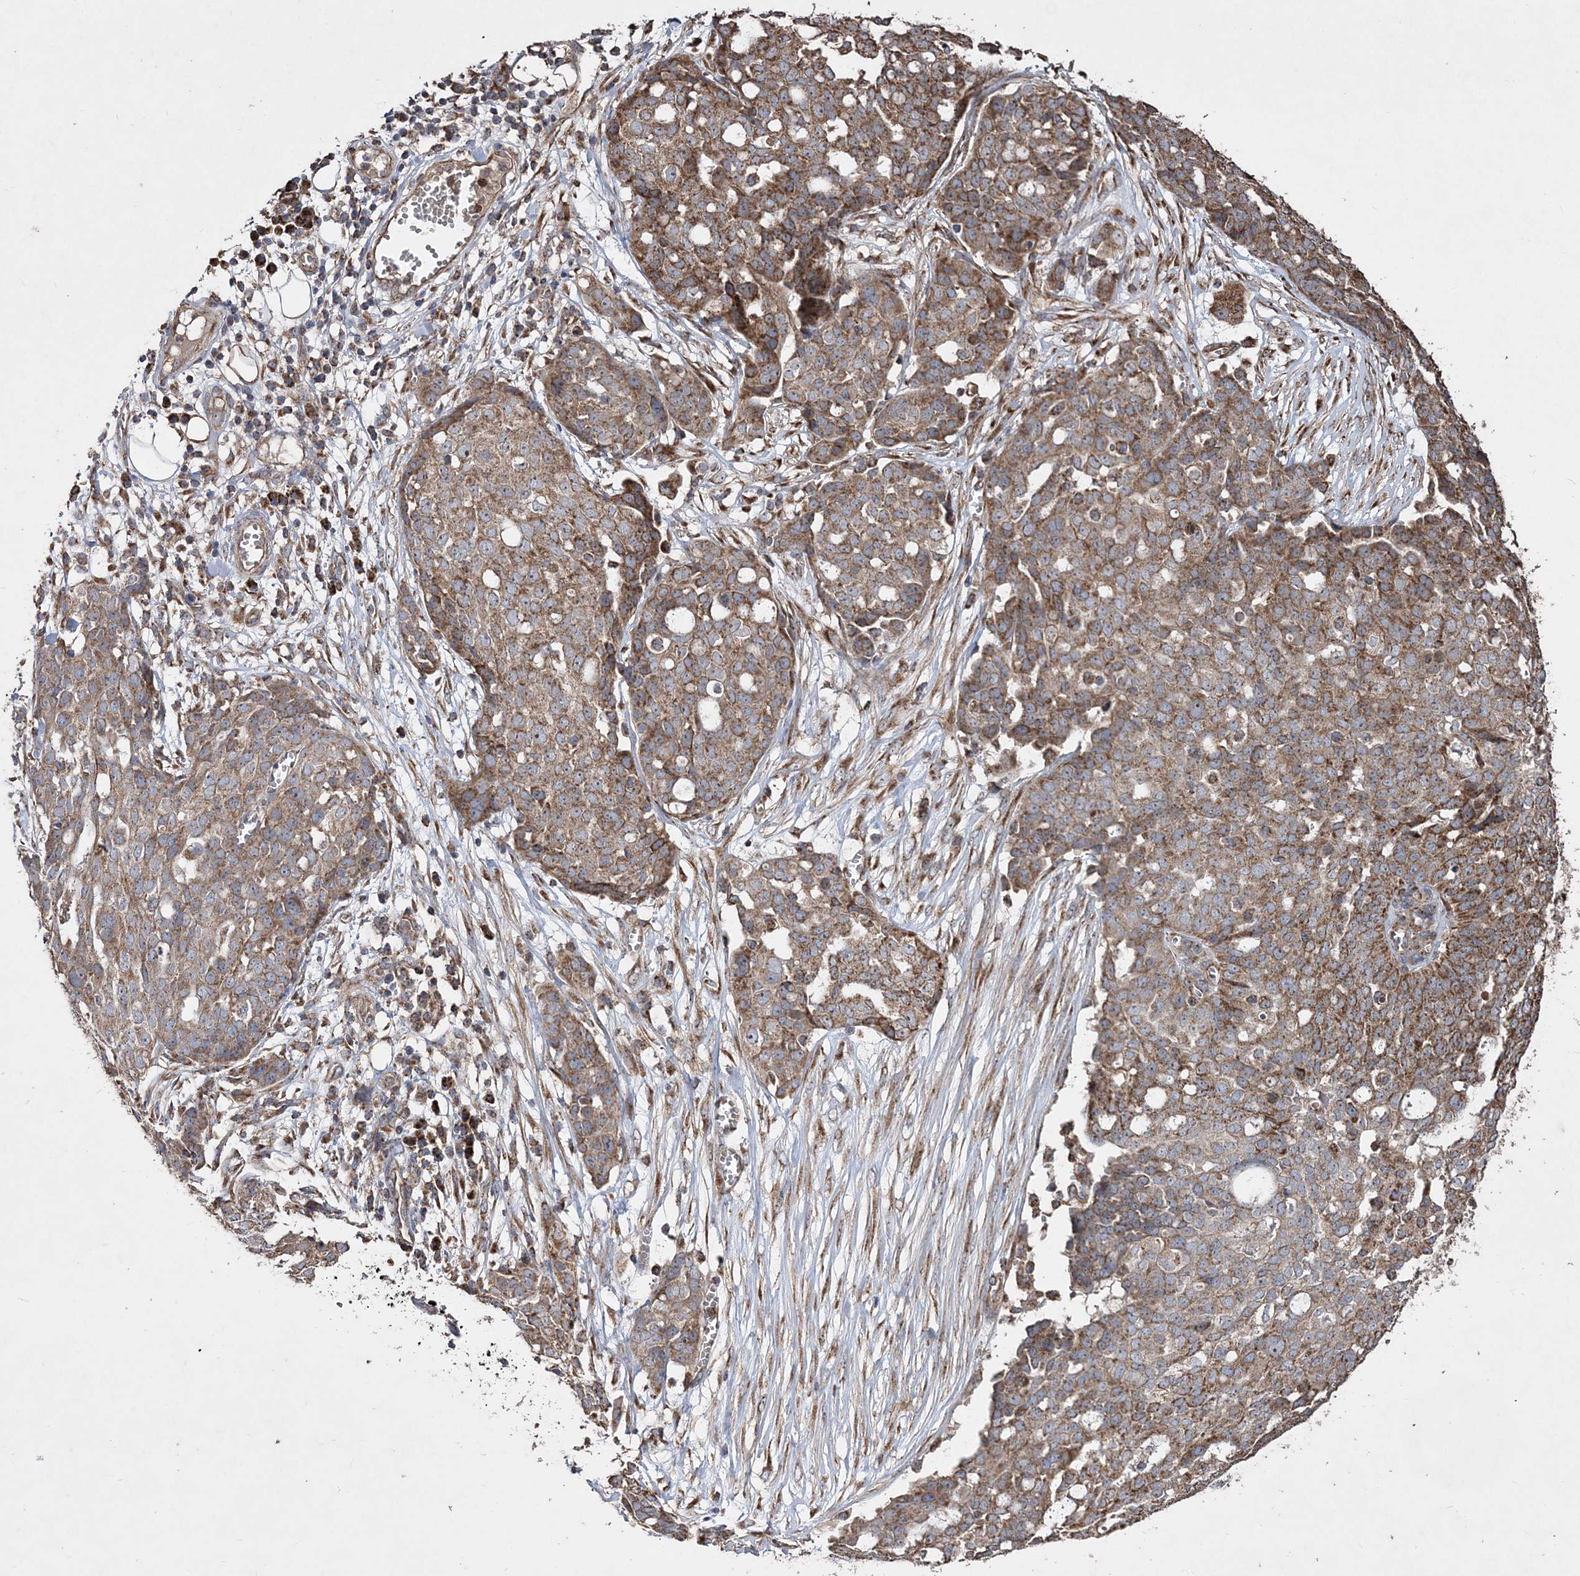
{"staining": {"intensity": "moderate", "quantity": ">75%", "location": "cytoplasmic/membranous"}, "tissue": "ovarian cancer", "cell_type": "Tumor cells", "image_type": "cancer", "snomed": [{"axis": "morphology", "description": "Cystadenocarcinoma, serous, NOS"}, {"axis": "topography", "description": "Soft tissue"}, {"axis": "topography", "description": "Ovary"}], "caption": "Serous cystadenocarcinoma (ovarian) stained for a protein (brown) demonstrates moderate cytoplasmic/membranous positive positivity in about >75% of tumor cells.", "gene": "POC5", "patient": {"sex": "female", "age": 57}}